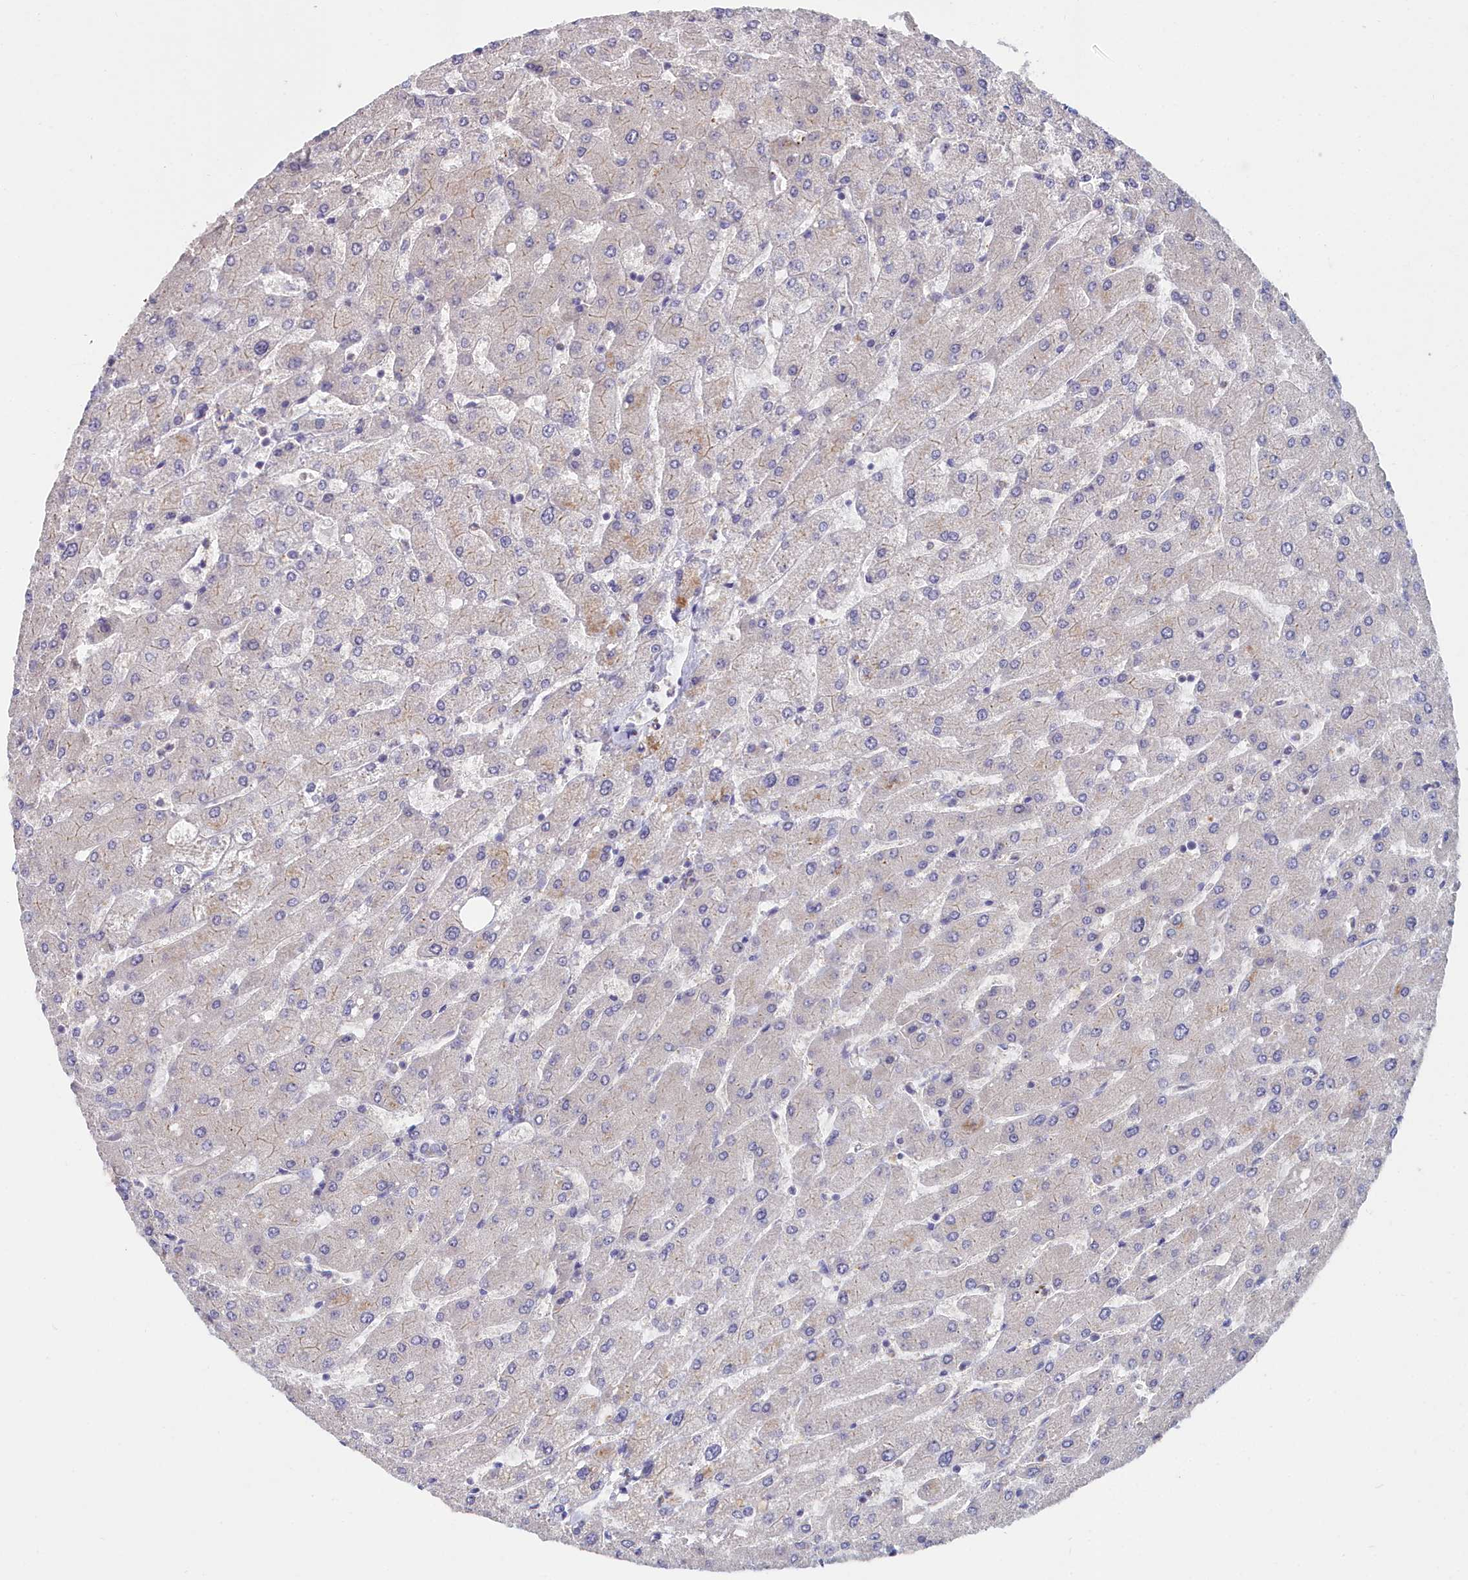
{"staining": {"intensity": "negative", "quantity": "none", "location": "none"}, "tissue": "liver", "cell_type": "Cholangiocytes", "image_type": "normal", "snomed": [{"axis": "morphology", "description": "Normal tissue, NOS"}, {"axis": "topography", "description": "Liver"}], "caption": "Protein analysis of benign liver shows no significant positivity in cholangiocytes. (DAB (3,3'-diaminobenzidine) immunohistochemistry (IHC) visualized using brightfield microscopy, high magnification).", "gene": "C4orf19", "patient": {"sex": "male", "age": 55}}